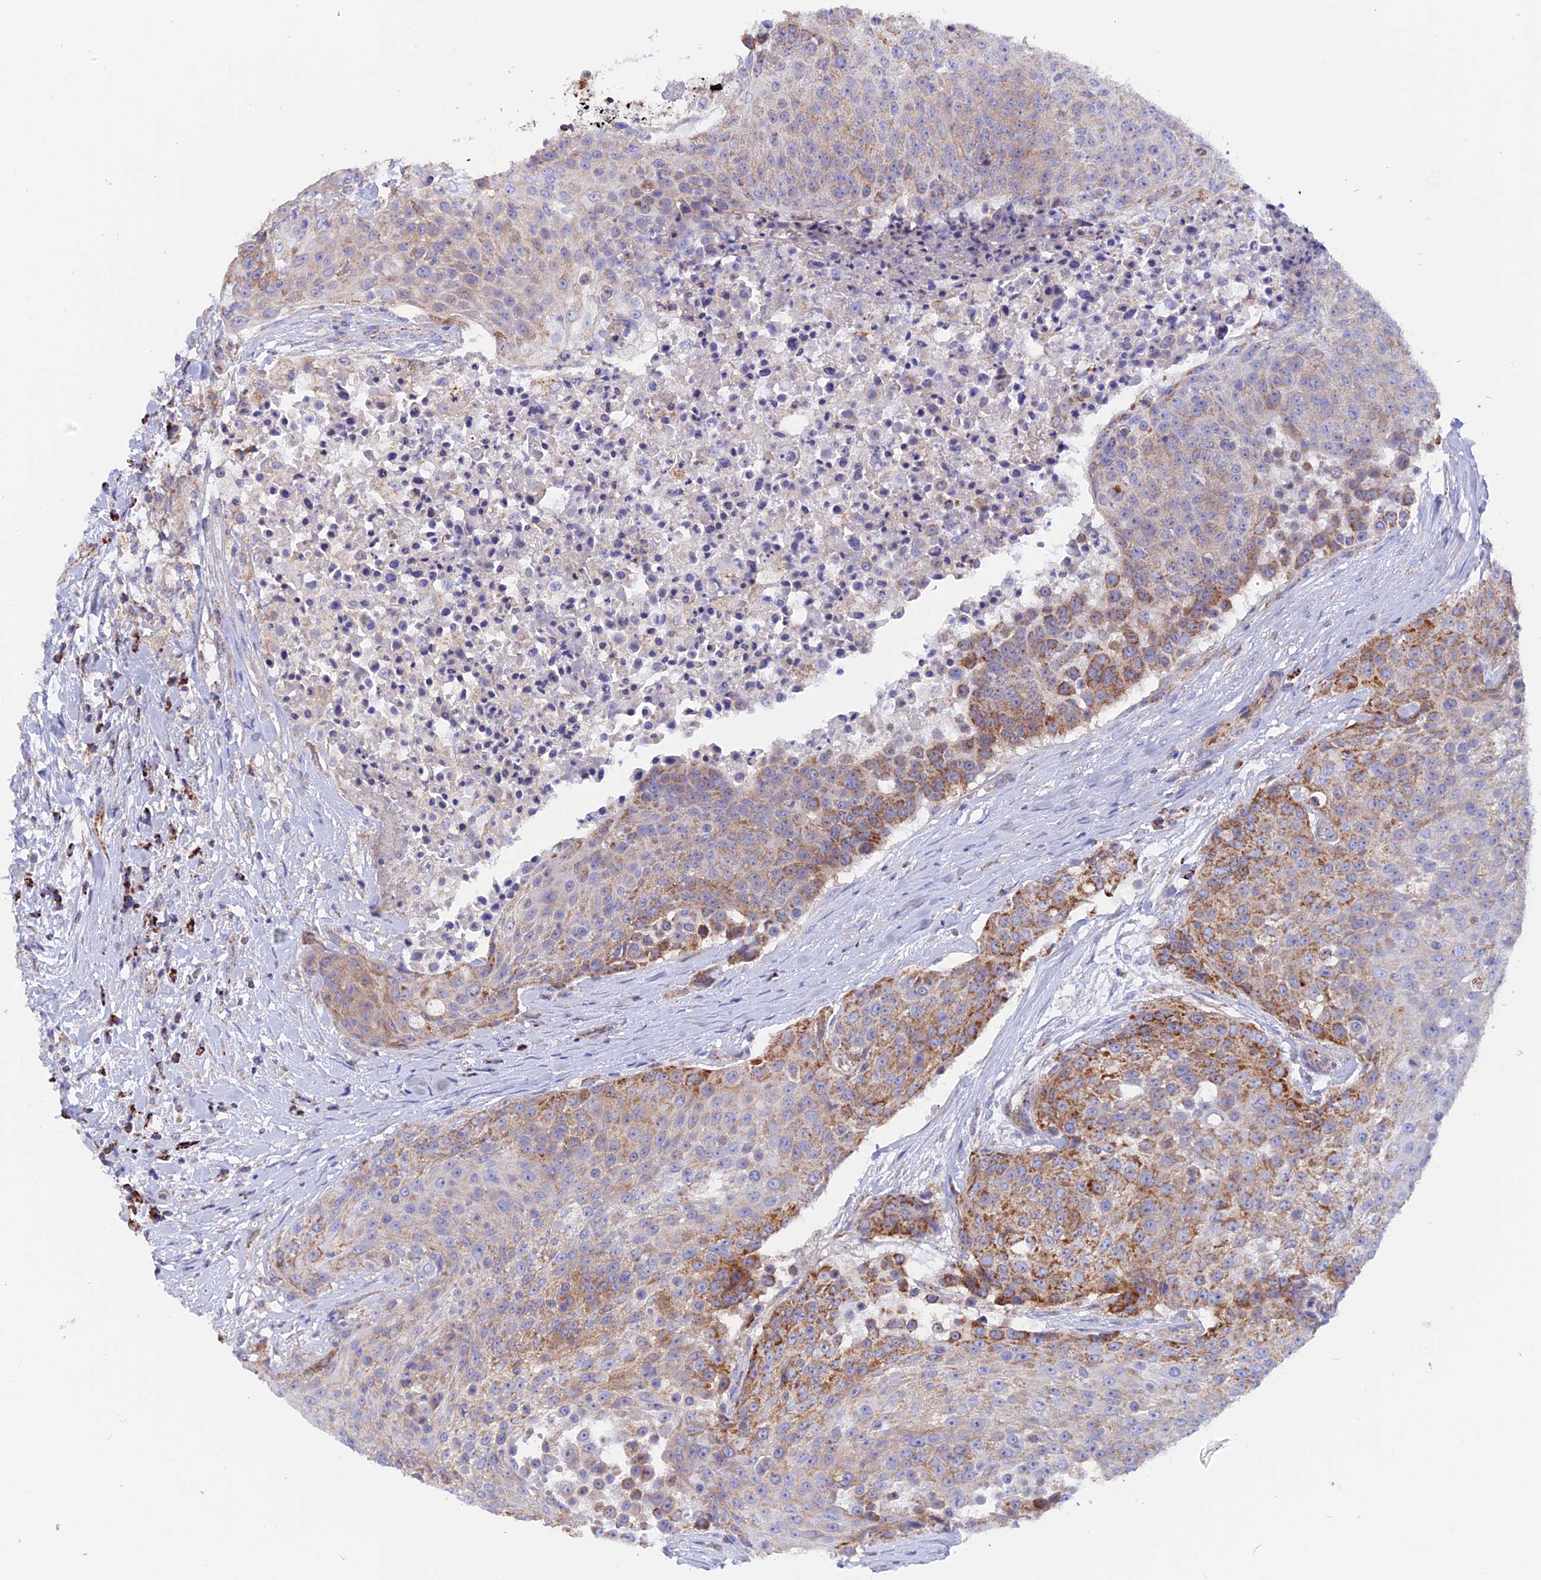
{"staining": {"intensity": "moderate", "quantity": "25%-75%", "location": "cytoplasmic/membranous"}, "tissue": "urothelial cancer", "cell_type": "Tumor cells", "image_type": "cancer", "snomed": [{"axis": "morphology", "description": "Urothelial carcinoma, High grade"}, {"axis": "topography", "description": "Urinary bladder"}], "caption": "High-grade urothelial carcinoma tissue demonstrates moderate cytoplasmic/membranous positivity in approximately 25%-75% of tumor cells, visualized by immunohistochemistry.", "gene": "GCDH", "patient": {"sex": "female", "age": 63}}